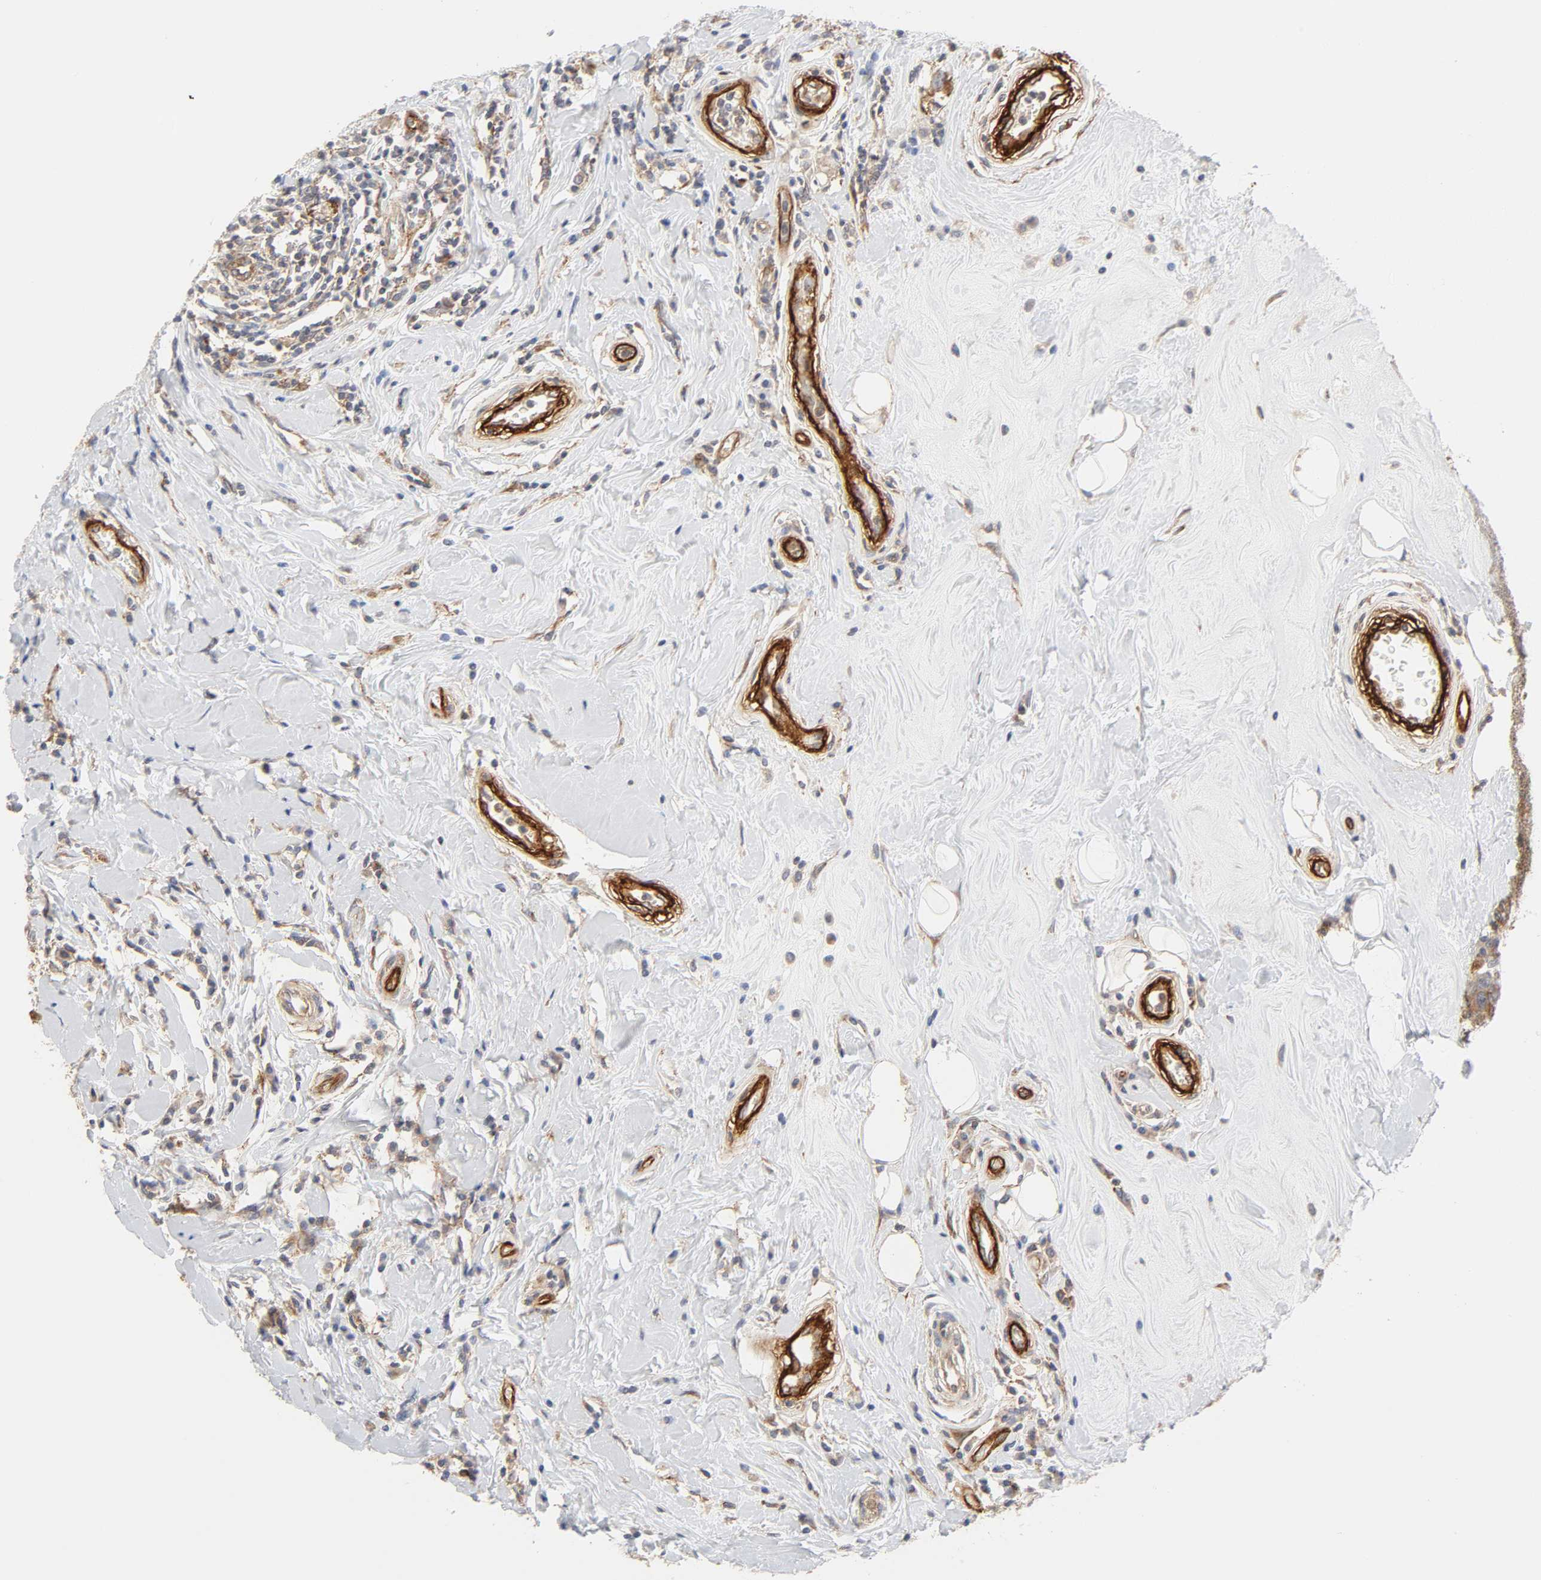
{"staining": {"intensity": "moderate", "quantity": ">75%", "location": "cytoplasmic/membranous"}, "tissue": "breast cancer", "cell_type": "Tumor cells", "image_type": "cancer", "snomed": [{"axis": "morphology", "description": "Duct carcinoma"}, {"axis": "topography", "description": "Breast"}], "caption": "Breast invasive ductal carcinoma stained for a protein reveals moderate cytoplasmic/membranous positivity in tumor cells.", "gene": "AP2A1", "patient": {"sex": "female", "age": 27}}